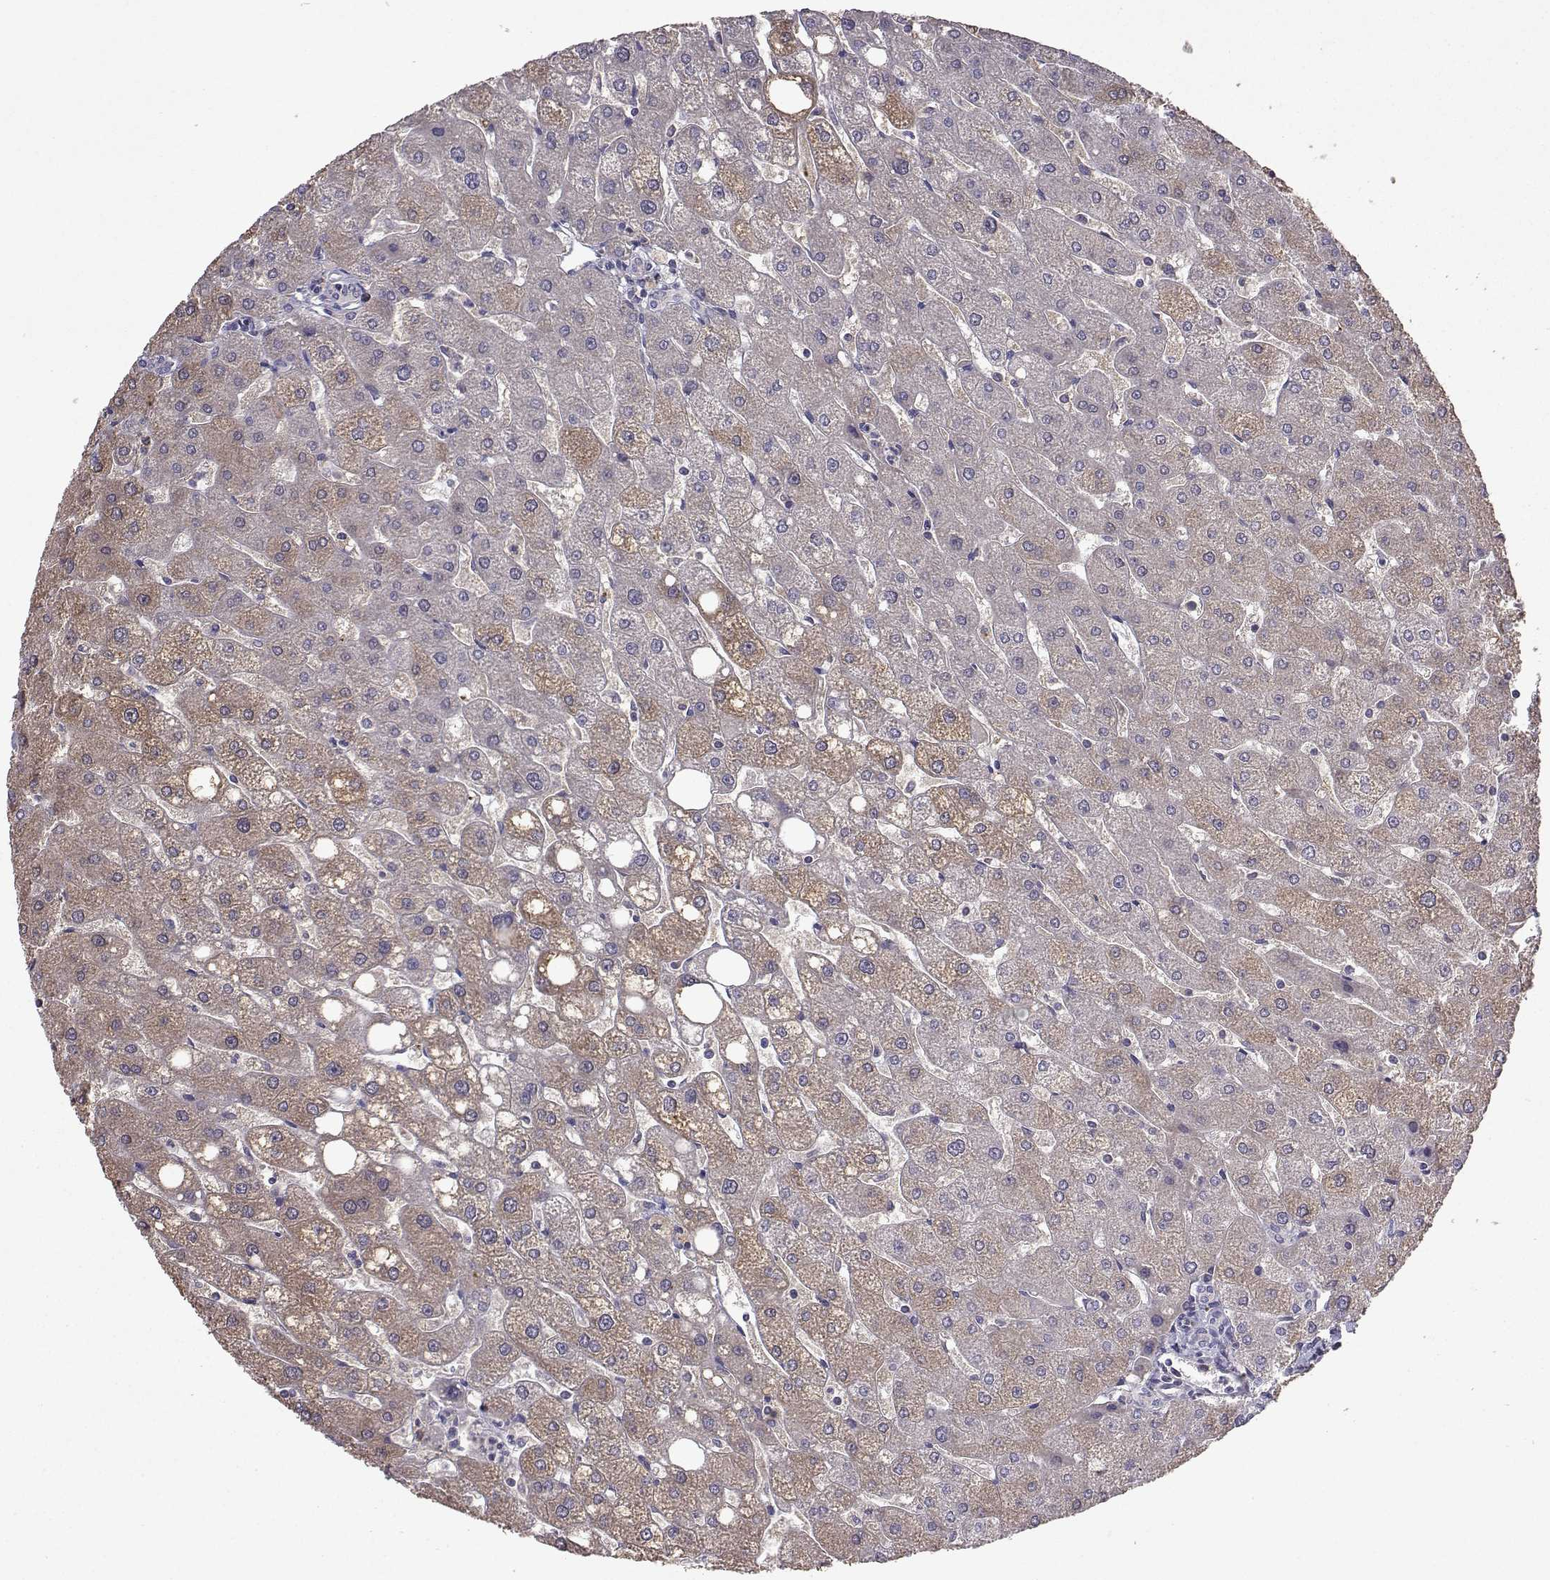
{"staining": {"intensity": "negative", "quantity": "none", "location": "none"}, "tissue": "liver", "cell_type": "Cholangiocytes", "image_type": "normal", "snomed": [{"axis": "morphology", "description": "Normal tissue, NOS"}, {"axis": "topography", "description": "Liver"}], "caption": "This histopathology image is of benign liver stained with IHC to label a protein in brown with the nuclei are counter-stained blue. There is no expression in cholangiocytes.", "gene": "STXBP5", "patient": {"sex": "male", "age": 67}}